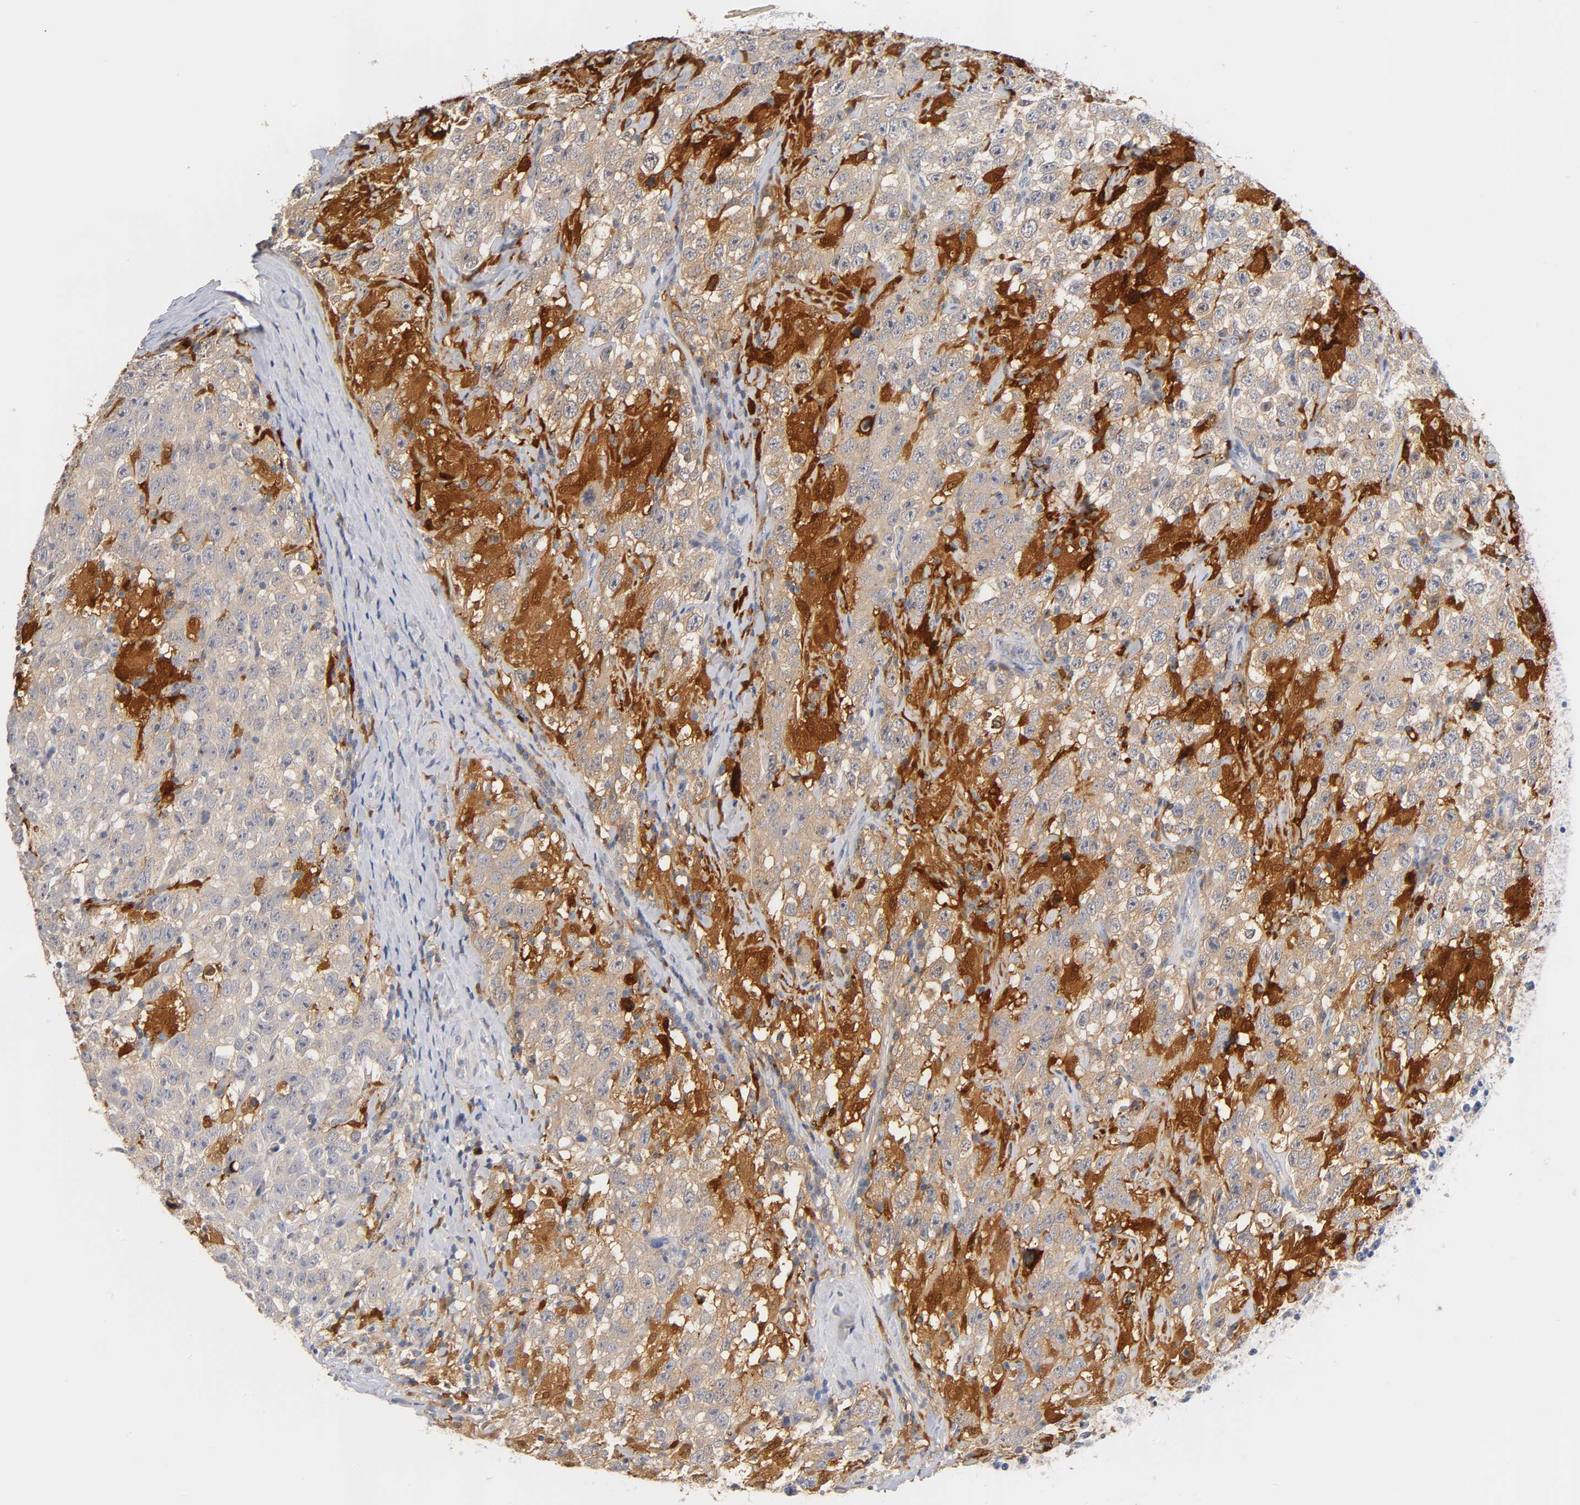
{"staining": {"intensity": "weak", "quantity": ">75%", "location": "cytoplasmic/membranous"}, "tissue": "testis cancer", "cell_type": "Tumor cells", "image_type": "cancer", "snomed": [{"axis": "morphology", "description": "Seminoma, NOS"}, {"axis": "topography", "description": "Testis"}], "caption": "A low amount of weak cytoplasmic/membranous positivity is present in about >75% of tumor cells in testis seminoma tissue.", "gene": "IL18", "patient": {"sex": "male", "age": 41}}